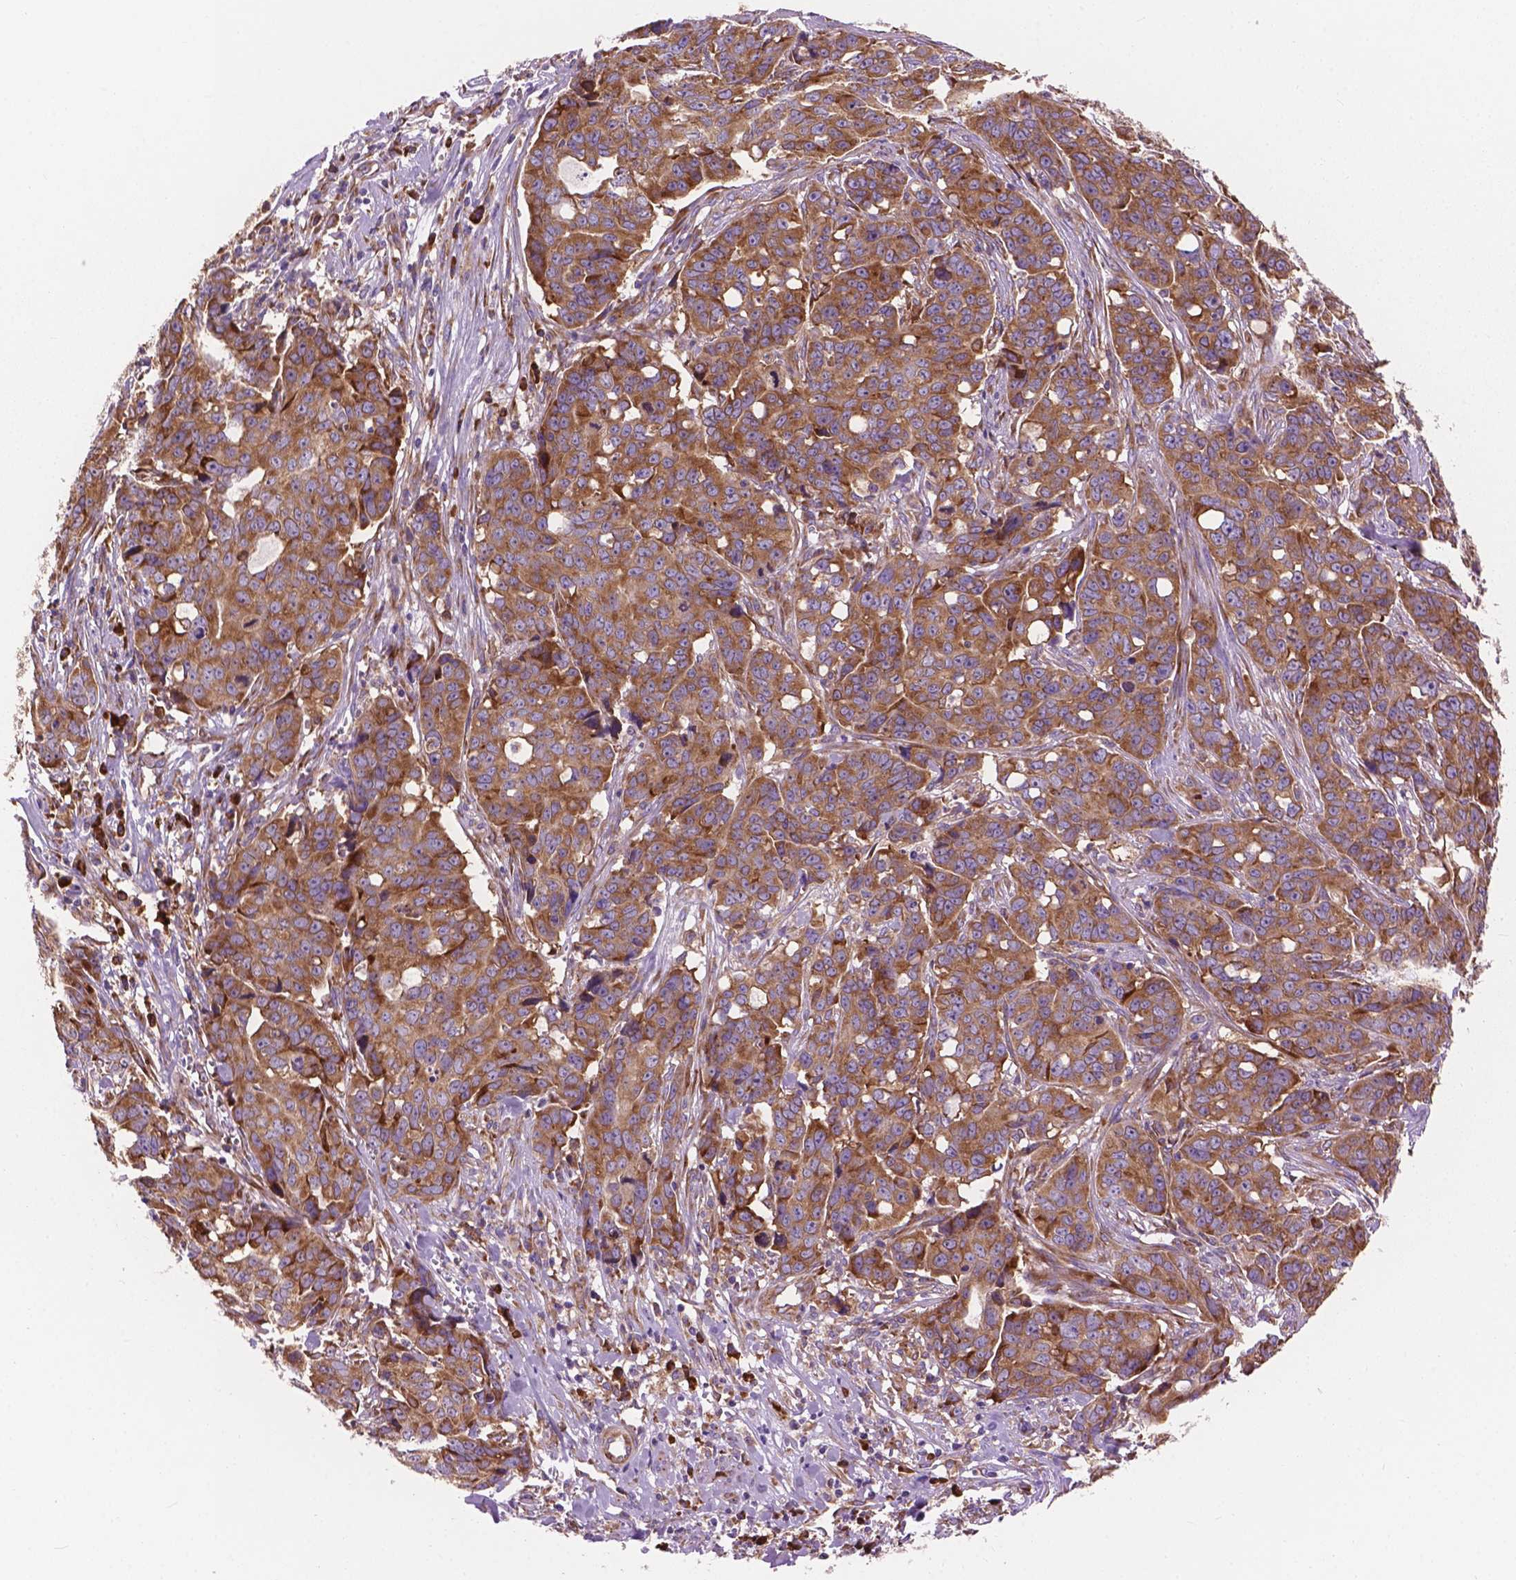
{"staining": {"intensity": "moderate", "quantity": ">75%", "location": "cytoplasmic/membranous"}, "tissue": "ovarian cancer", "cell_type": "Tumor cells", "image_type": "cancer", "snomed": [{"axis": "morphology", "description": "Carcinoma, endometroid"}, {"axis": "topography", "description": "Ovary"}], "caption": "Immunohistochemical staining of endometroid carcinoma (ovarian) shows medium levels of moderate cytoplasmic/membranous protein positivity in approximately >75% of tumor cells.", "gene": "RPL37A", "patient": {"sex": "female", "age": 78}}